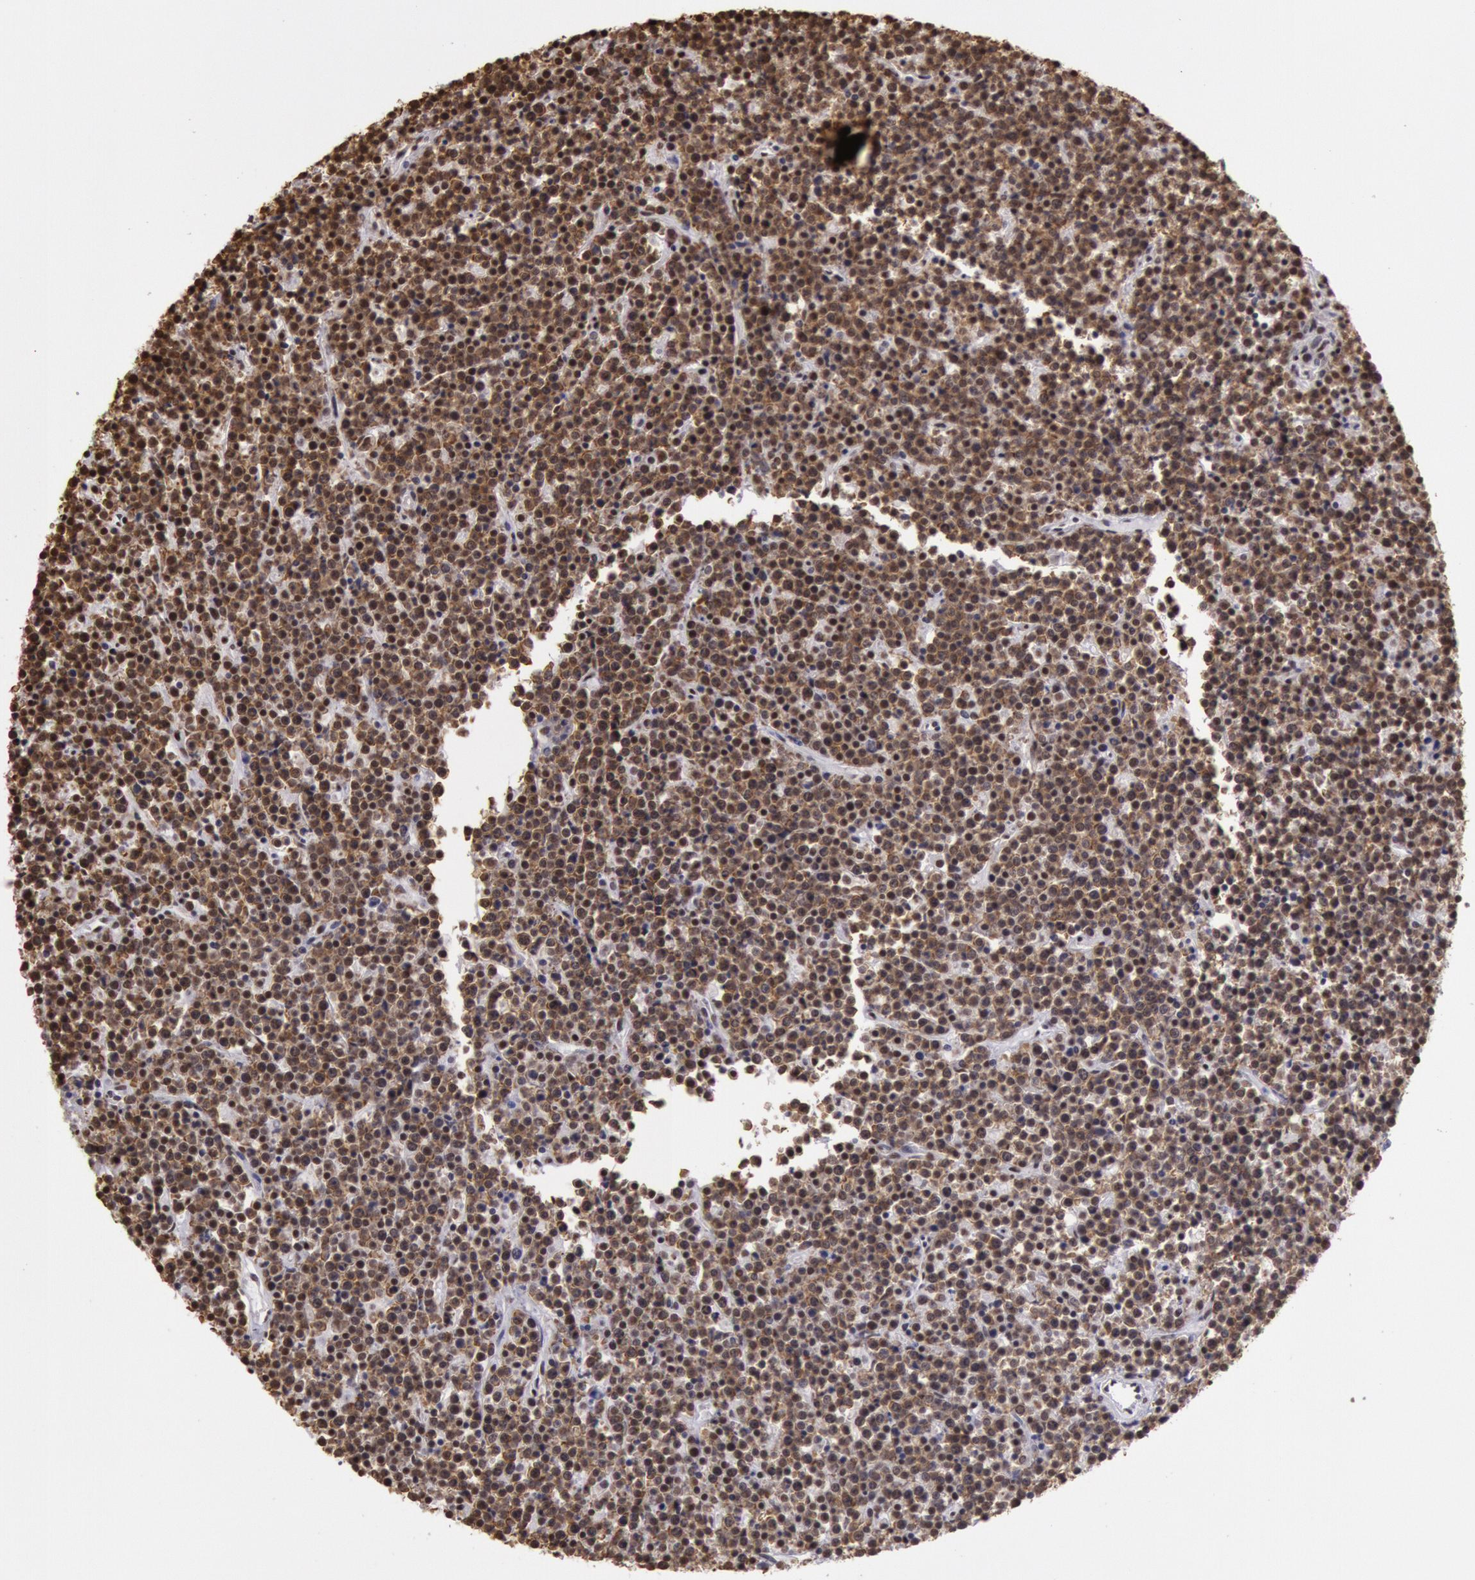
{"staining": {"intensity": "strong", "quantity": ">75%", "location": "nuclear"}, "tissue": "lymphoma", "cell_type": "Tumor cells", "image_type": "cancer", "snomed": [{"axis": "morphology", "description": "Malignant lymphoma, non-Hodgkin's type, High grade"}, {"axis": "topography", "description": "Ovary"}], "caption": "Lymphoma stained with a brown dye shows strong nuclear positive staining in about >75% of tumor cells.", "gene": "HNRNPH2", "patient": {"sex": "female", "age": 56}}